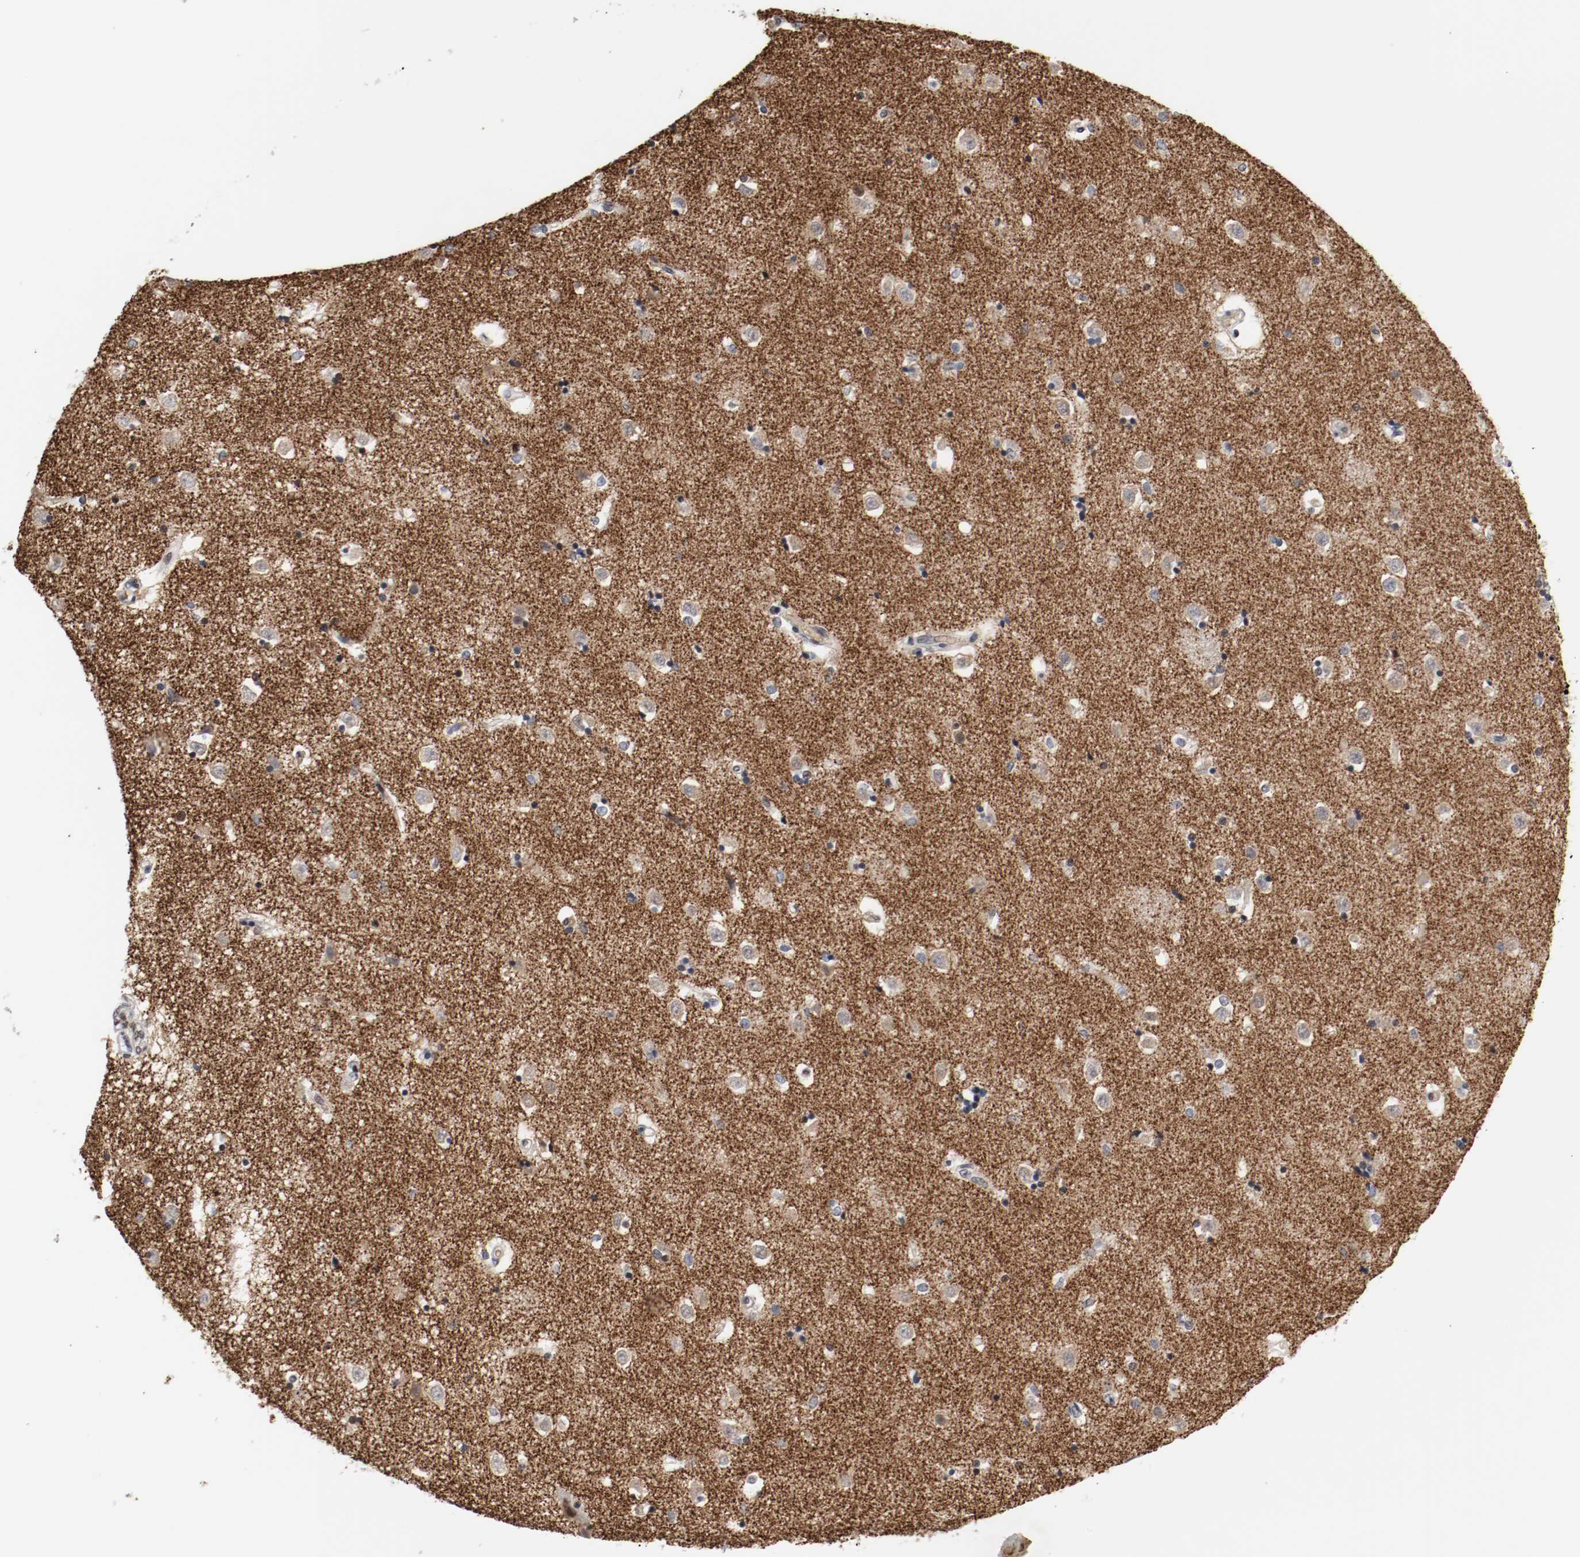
{"staining": {"intensity": "moderate", "quantity": "<25%", "location": "nuclear"}, "tissue": "caudate", "cell_type": "Glial cells", "image_type": "normal", "snomed": [{"axis": "morphology", "description": "Normal tissue, NOS"}, {"axis": "topography", "description": "Lateral ventricle wall"}], "caption": "Immunohistochemical staining of unremarkable human caudate demonstrates <25% levels of moderate nuclear protein positivity in approximately <25% of glial cells.", "gene": "JUND", "patient": {"sex": "female", "age": 54}}